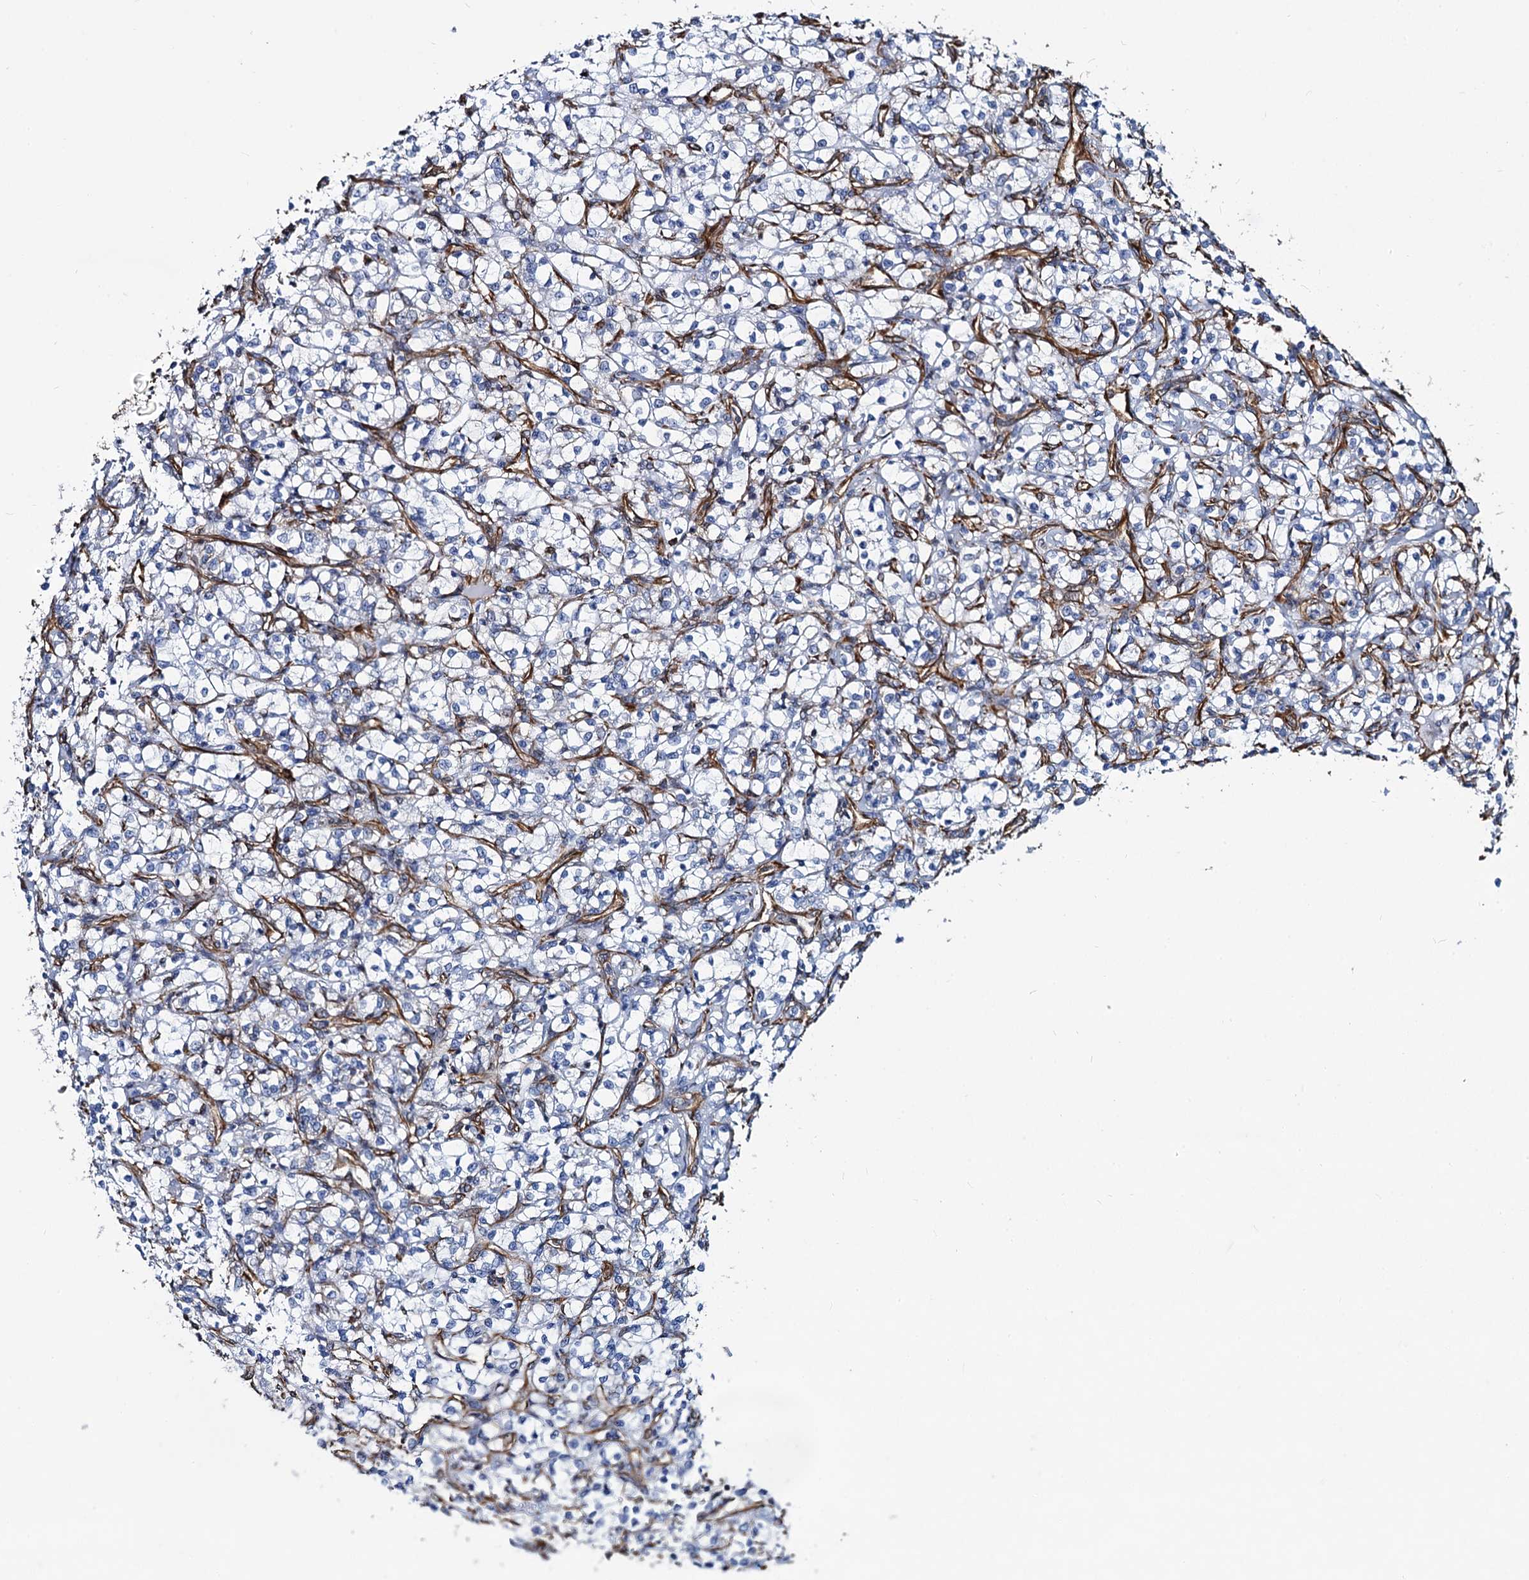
{"staining": {"intensity": "moderate", "quantity": "<25%", "location": "cytoplasmic/membranous"}, "tissue": "renal cancer", "cell_type": "Tumor cells", "image_type": "cancer", "snomed": [{"axis": "morphology", "description": "Adenocarcinoma, NOS"}, {"axis": "topography", "description": "Kidney"}], "caption": "A high-resolution histopathology image shows immunohistochemistry staining of renal cancer, which shows moderate cytoplasmic/membranous positivity in about <25% of tumor cells. The protein is shown in brown color, while the nuclei are stained blue.", "gene": "PGM2", "patient": {"sex": "female", "age": 69}}